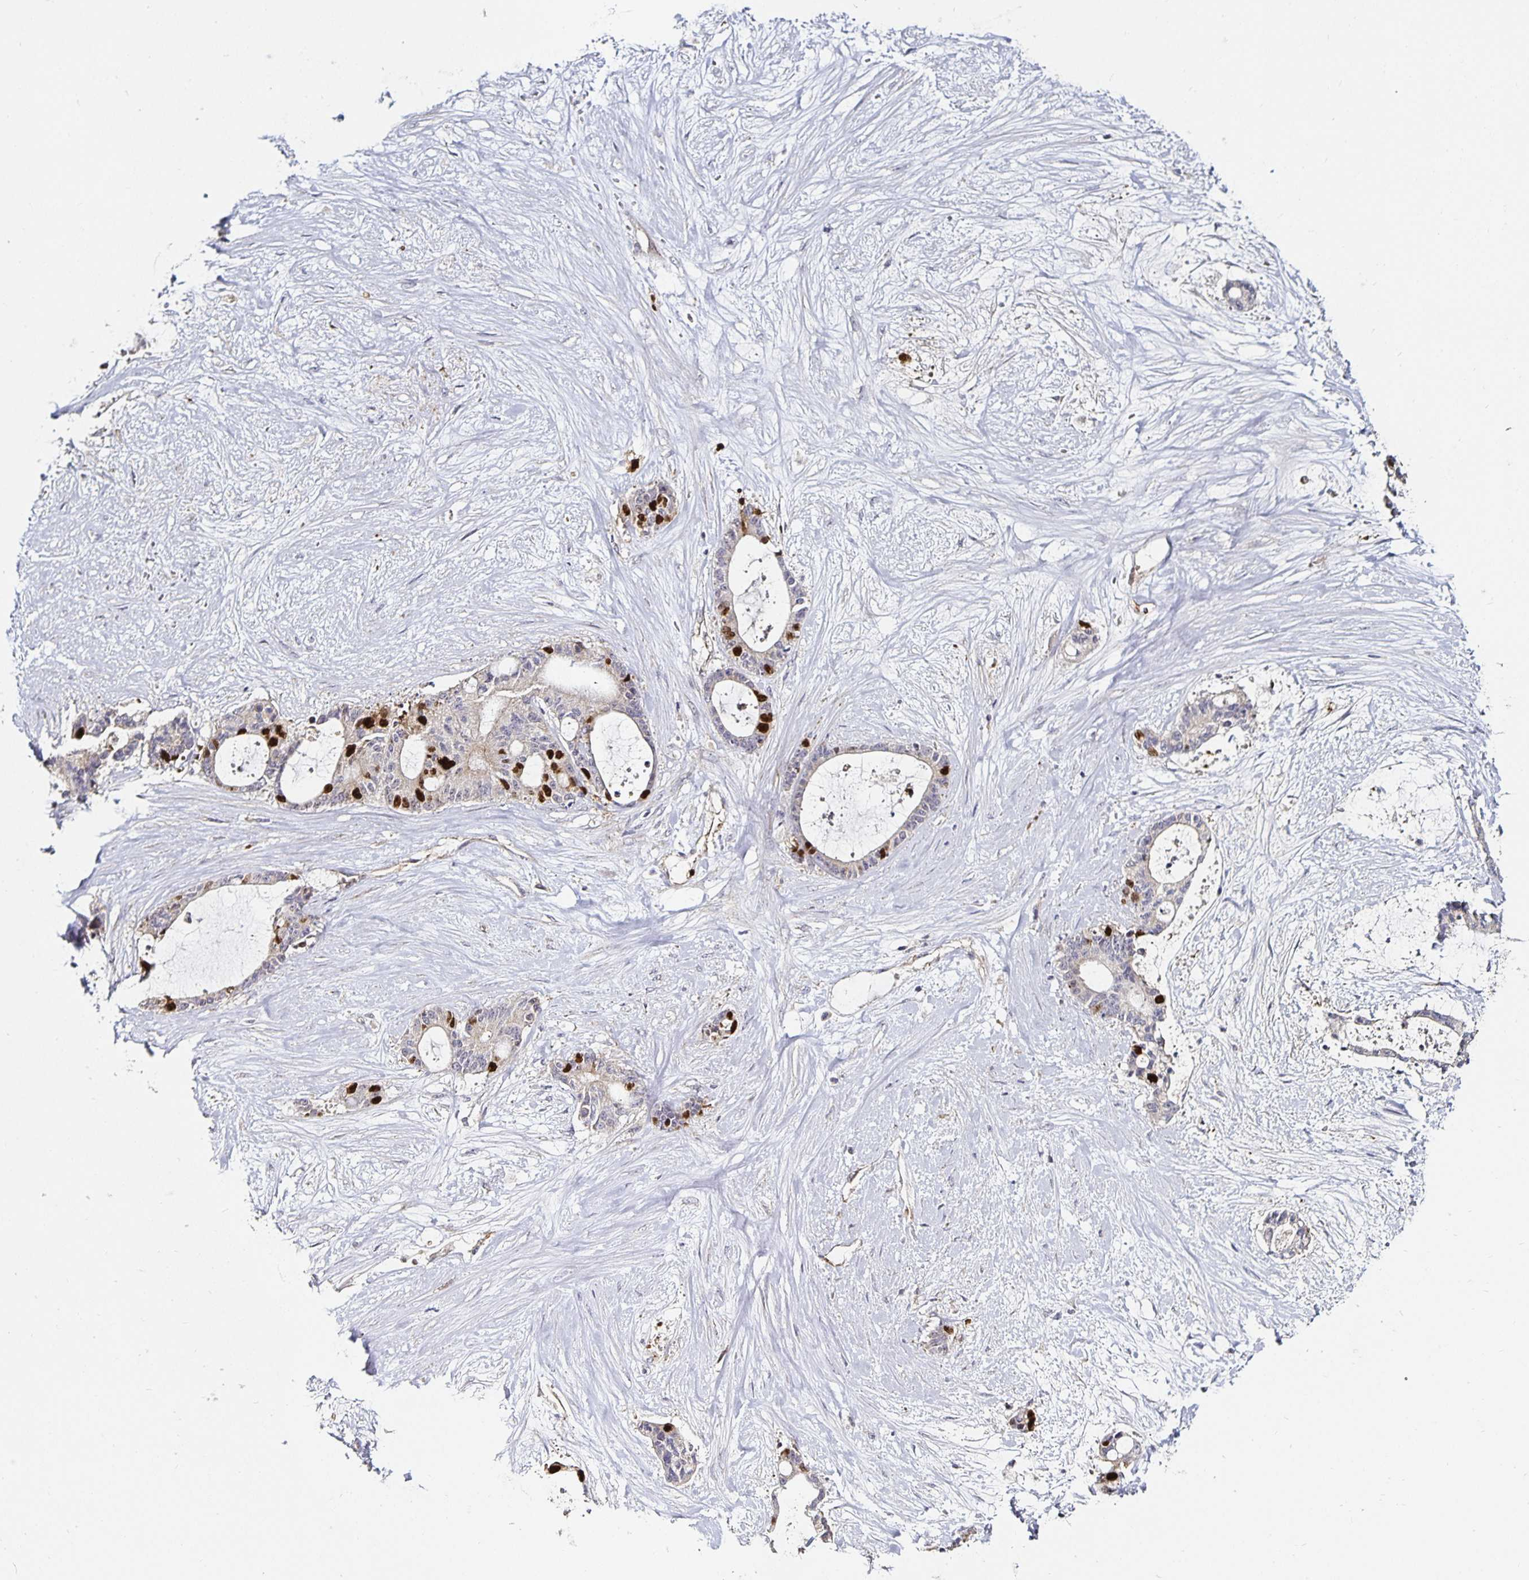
{"staining": {"intensity": "strong", "quantity": "<25%", "location": "nuclear"}, "tissue": "liver cancer", "cell_type": "Tumor cells", "image_type": "cancer", "snomed": [{"axis": "morphology", "description": "Normal tissue, NOS"}, {"axis": "morphology", "description": "Cholangiocarcinoma"}, {"axis": "topography", "description": "Liver"}, {"axis": "topography", "description": "Peripheral nerve tissue"}], "caption": "Liver cholangiocarcinoma was stained to show a protein in brown. There is medium levels of strong nuclear positivity in approximately <25% of tumor cells.", "gene": "ANLN", "patient": {"sex": "female", "age": 73}}